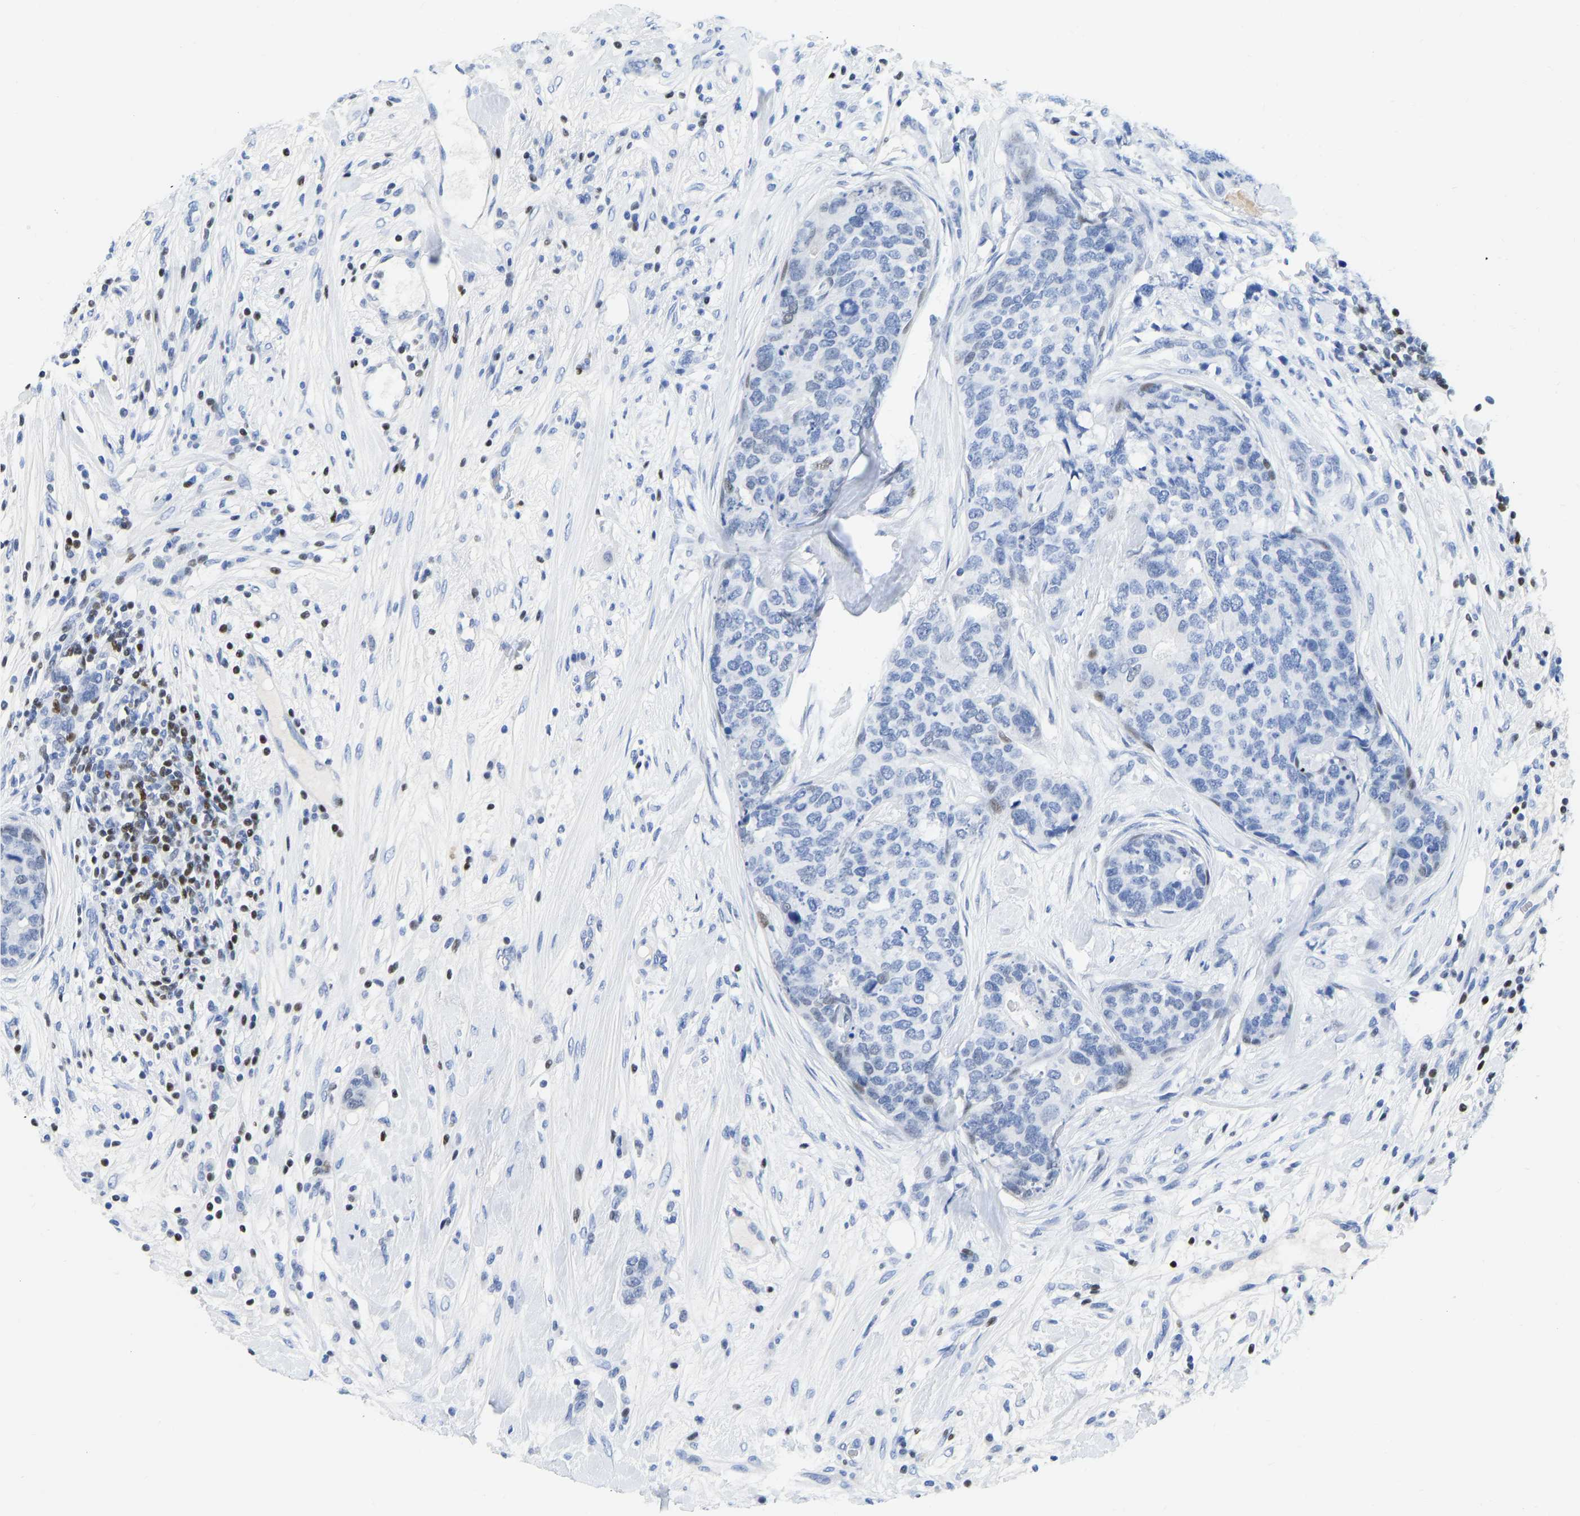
{"staining": {"intensity": "negative", "quantity": "none", "location": "none"}, "tissue": "breast cancer", "cell_type": "Tumor cells", "image_type": "cancer", "snomed": [{"axis": "morphology", "description": "Lobular carcinoma"}, {"axis": "topography", "description": "Breast"}], "caption": "This is an immunohistochemistry micrograph of human breast lobular carcinoma. There is no staining in tumor cells.", "gene": "TCF7", "patient": {"sex": "female", "age": 59}}